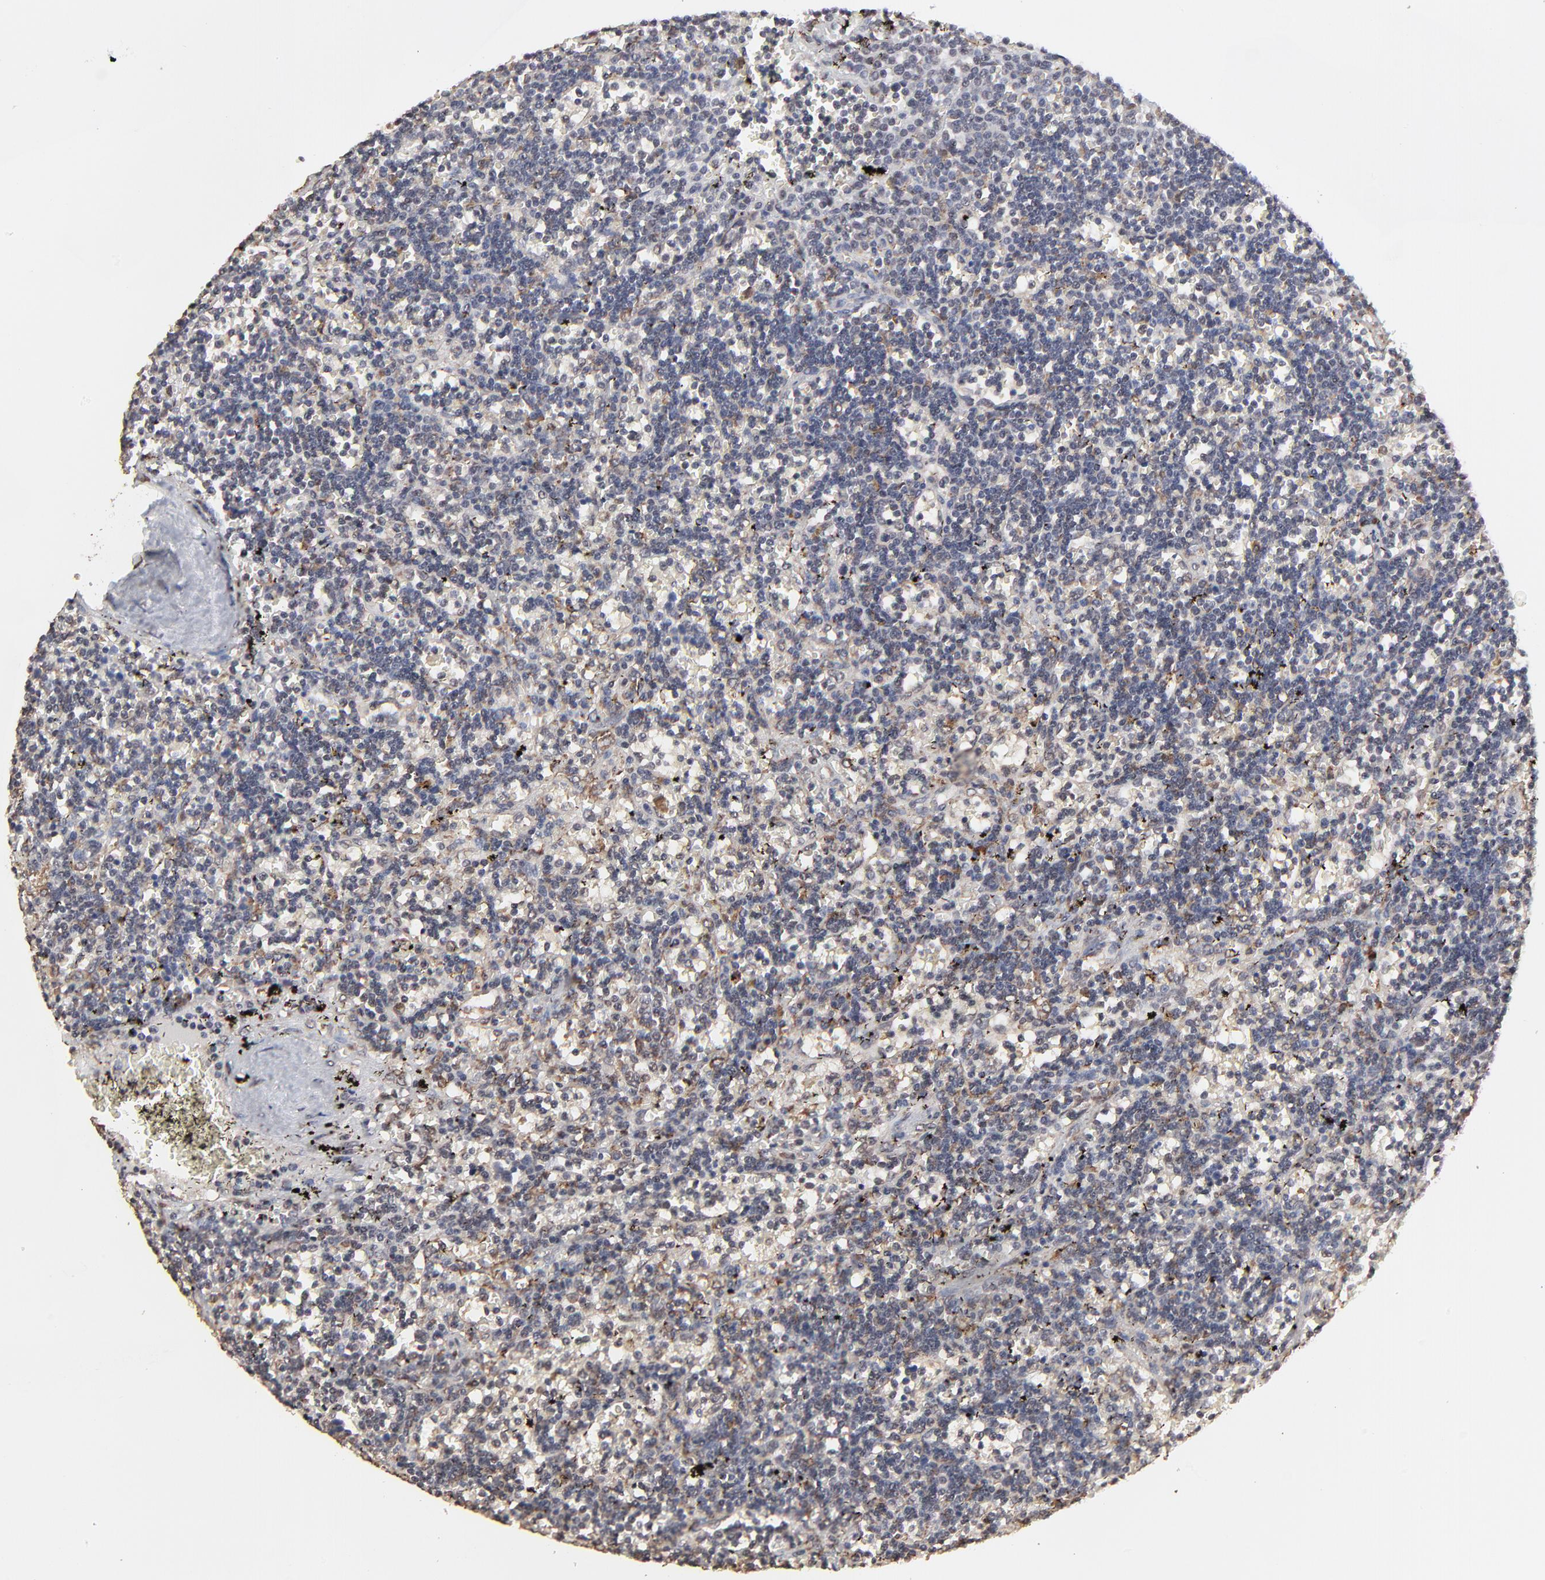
{"staining": {"intensity": "weak", "quantity": "25%-75%", "location": "cytoplasmic/membranous"}, "tissue": "lymphoma", "cell_type": "Tumor cells", "image_type": "cancer", "snomed": [{"axis": "morphology", "description": "Malignant lymphoma, non-Hodgkin's type, Low grade"}, {"axis": "topography", "description": "Spleen"}], "caption": "Approximately 25%-75% of tumor cells in human lymphoma reveal weak cytoplasmic/membranous protein positivity as visualized by brown immunohistochemical staining.", "gene": "CHM", "patient": {"sex": "male", "age": 60}}